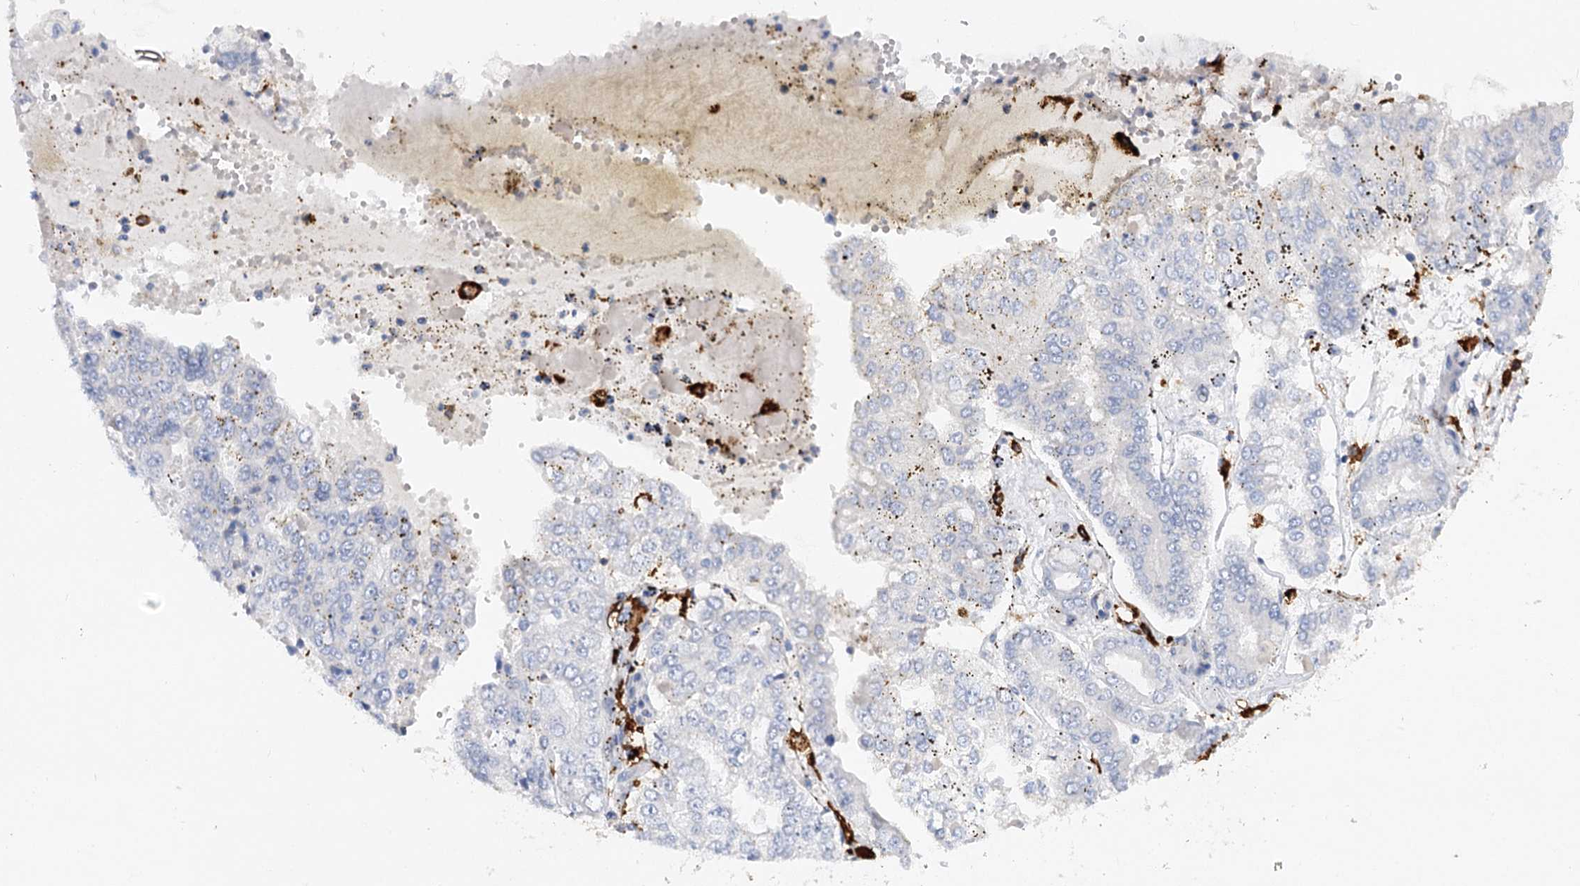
{"staining": {"intensity": "negative", "quantity": "none", "location": "none"}, "tissue": "stomach cancer", "cell_type": "Tumor cells", "image_type": "cancer", "snomed": [{"axis": "morphology", "description": "Adenocarcinoma, NOS"}, {"axis": "topography", "description": "Stomach"}], "caption": "Immunohistochemistry histopathology image of neoplastic tissue: human stomach cancer (adenocarcinoma) stained with DAB (3,3'-diaminobenzidine) exhibits no significant protein expression in tumor cells. (DAB immunohistochemistry (IHC), high magnification).", "gene": "PIWIL4", "patient": {"sex": "male", "age": 76}}